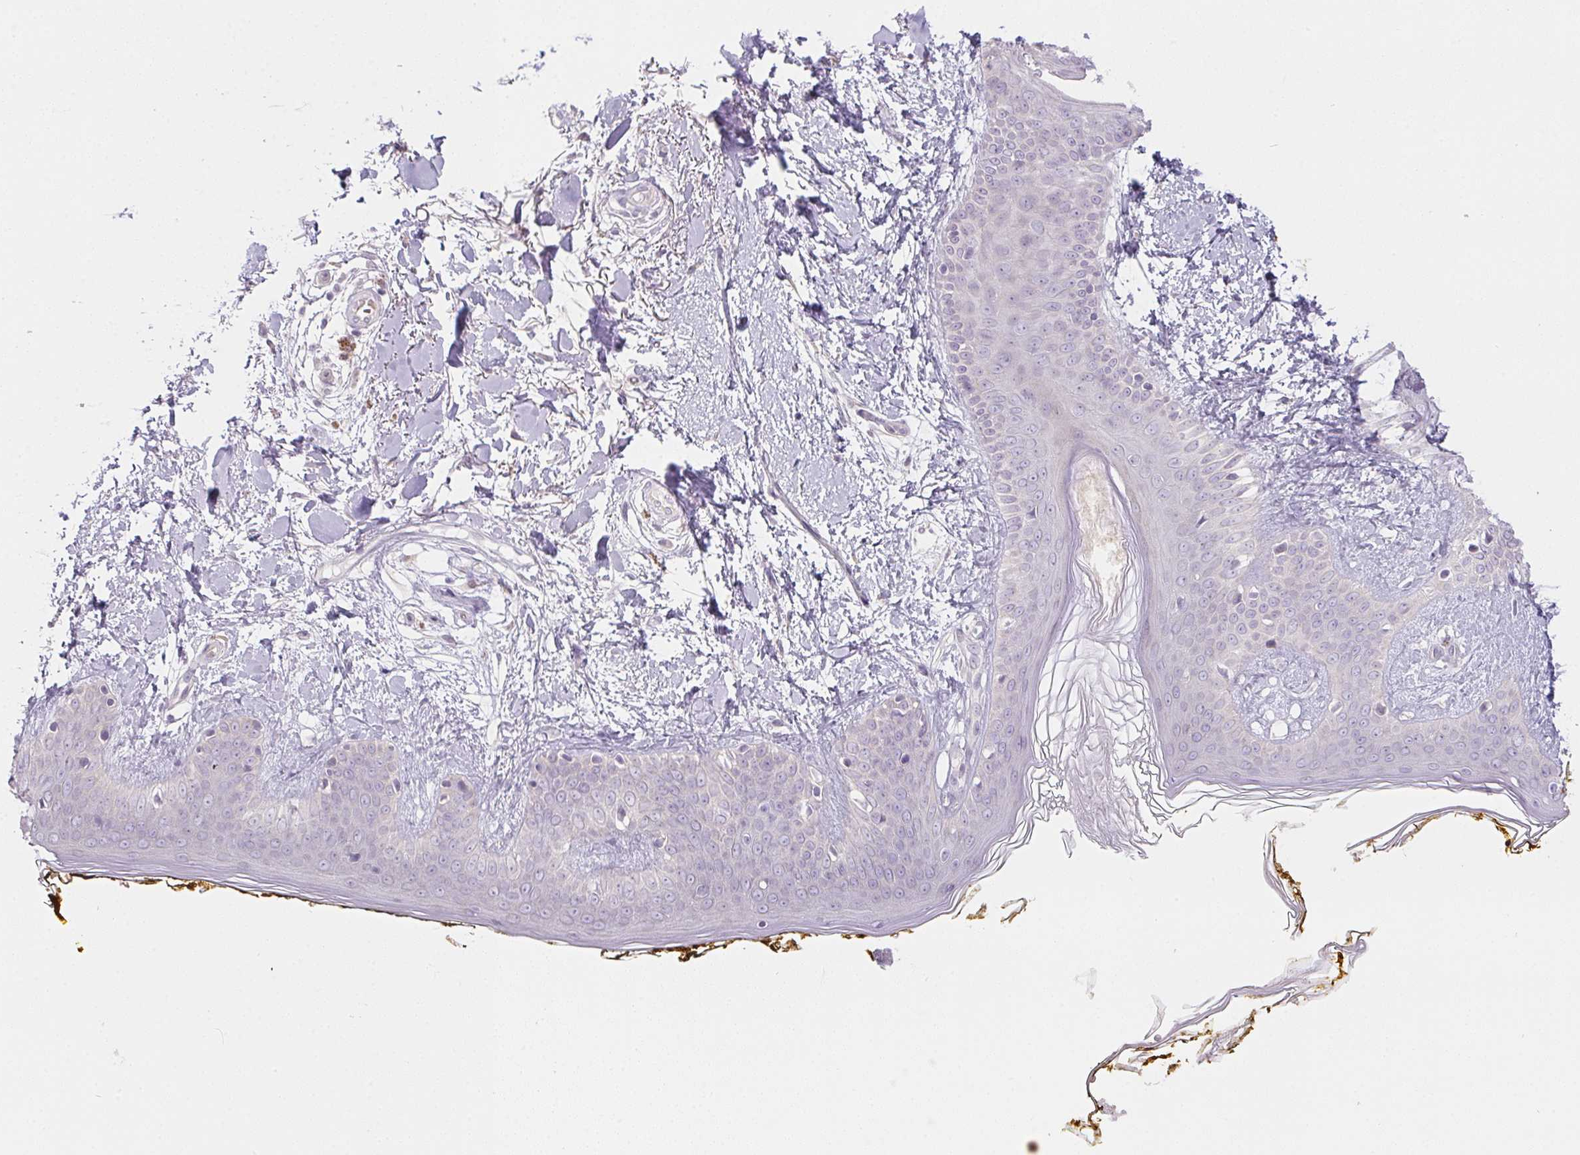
{"staining": {"intensity": "negative", "quantity": "none", "location": "none"}, "tissue": "skin", "cell_type": "Fibroblasts", "image_type": "normal", "snomed": [{"axis": "morphology", "description": "Normal tissue, NOS"}, {"axis": "topography", "description": "Skin"}], "caption": "This micrograph is of normal skin stained with immunohistochemistry (IHC) to label a protein in brown with the nuclei are counter-stained blue. There is no staining in fibroblasts.", "gene": "CTCFL", "patient": {"sex": "female", "age": 34}}